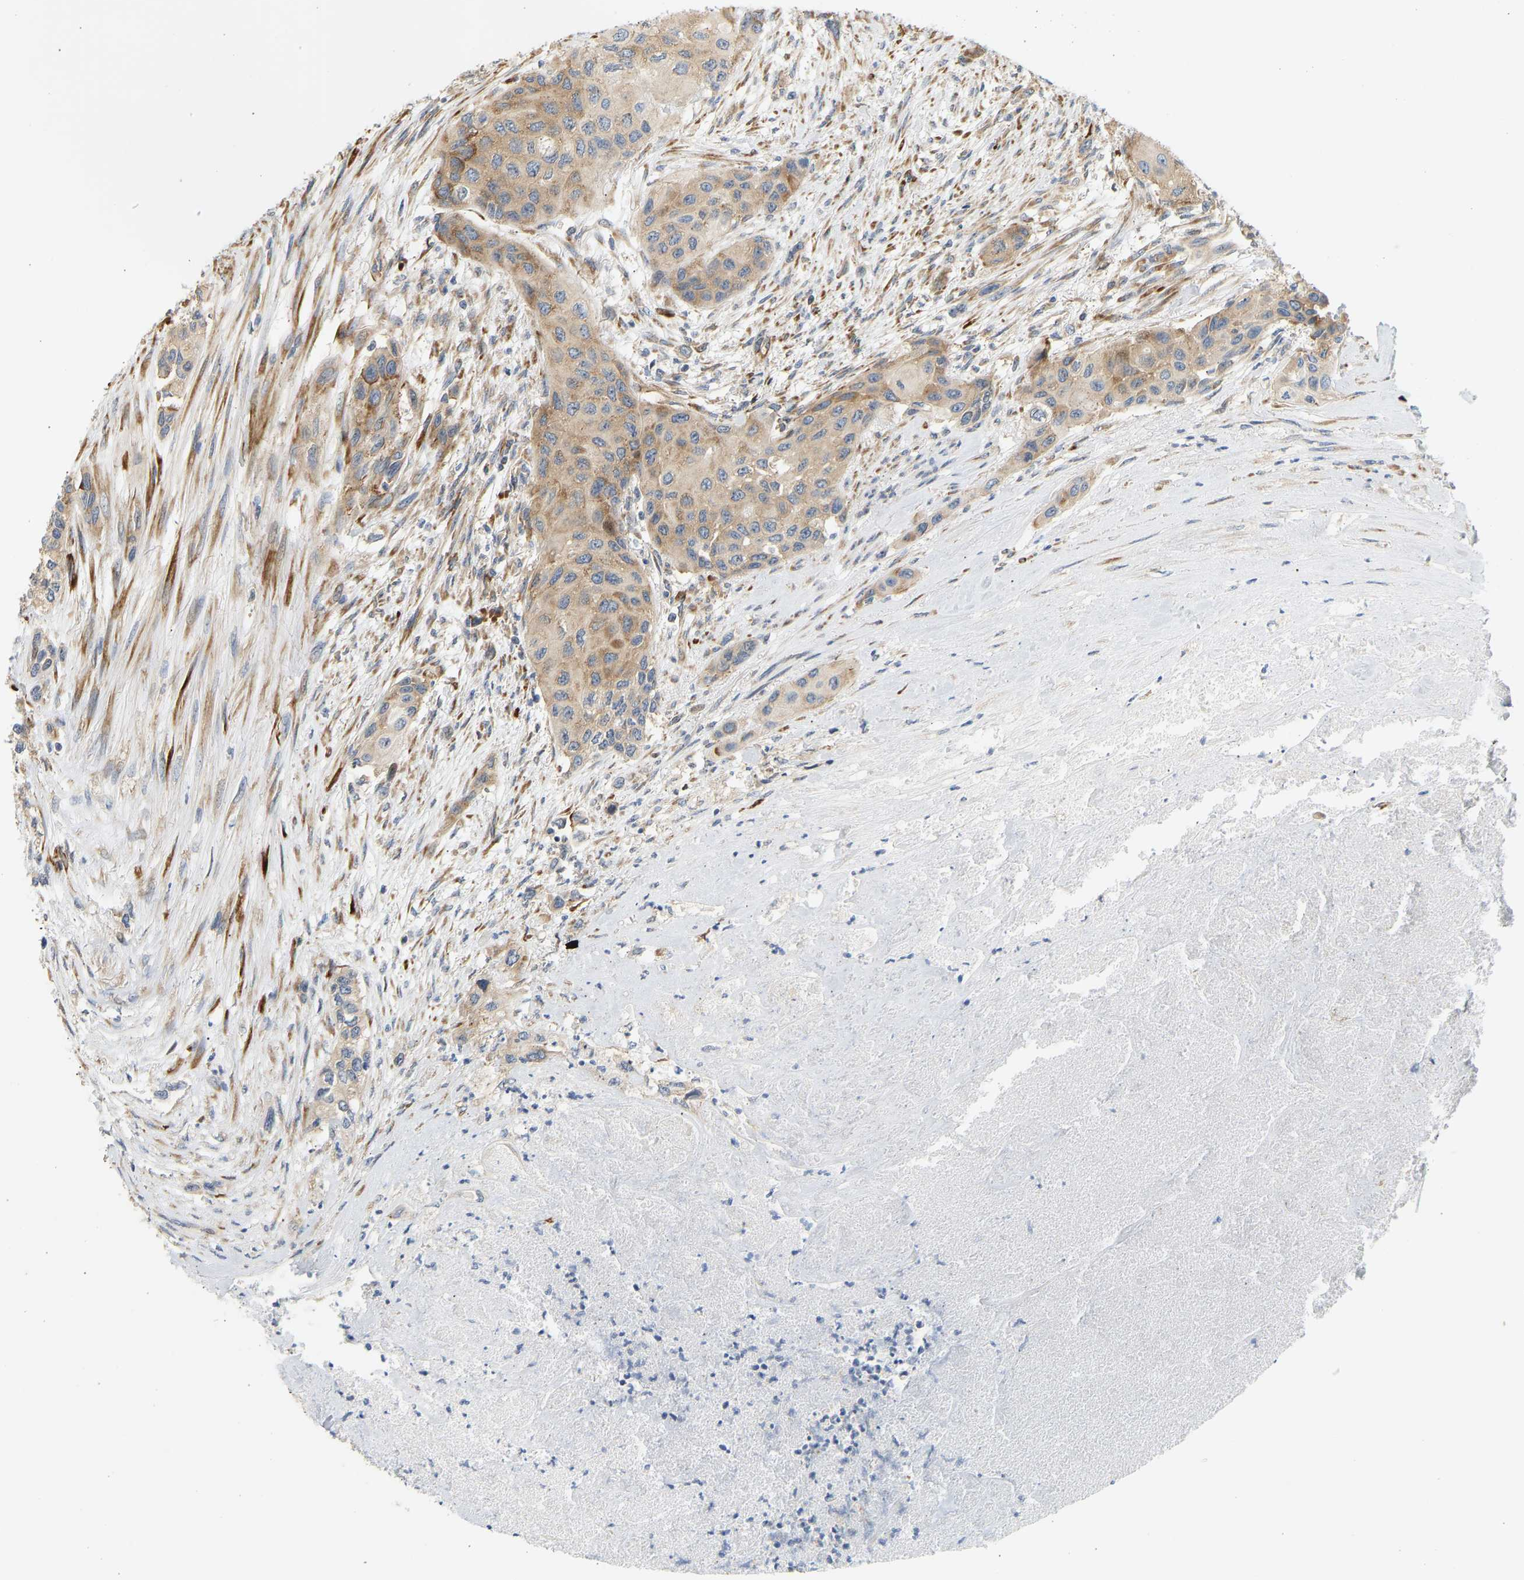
{"staining": {"intensity": "weak", "quantity": ">75%", "location": "cytoplasmic/membranous"}, "tissue": "urothelial cancer", "cell_type": "Tumor cells", "image_type": "cancer", "snomed": [{"axis": "morphology", "description": "Urothelial carcinoma, High grade"}, {"axis": "topography", "description": "Urinary bladder"}], "caption": "Urothelial cancer was stained to show a protein in brown. There is low levels of weak cytoplasmic/membranous staining in approximately >75% of tumor cells. (DAB = brown stain, brightfield microscopy at high magnification).", "gene": "RPS14", "patient": {"sex": "female", "age": 56}}